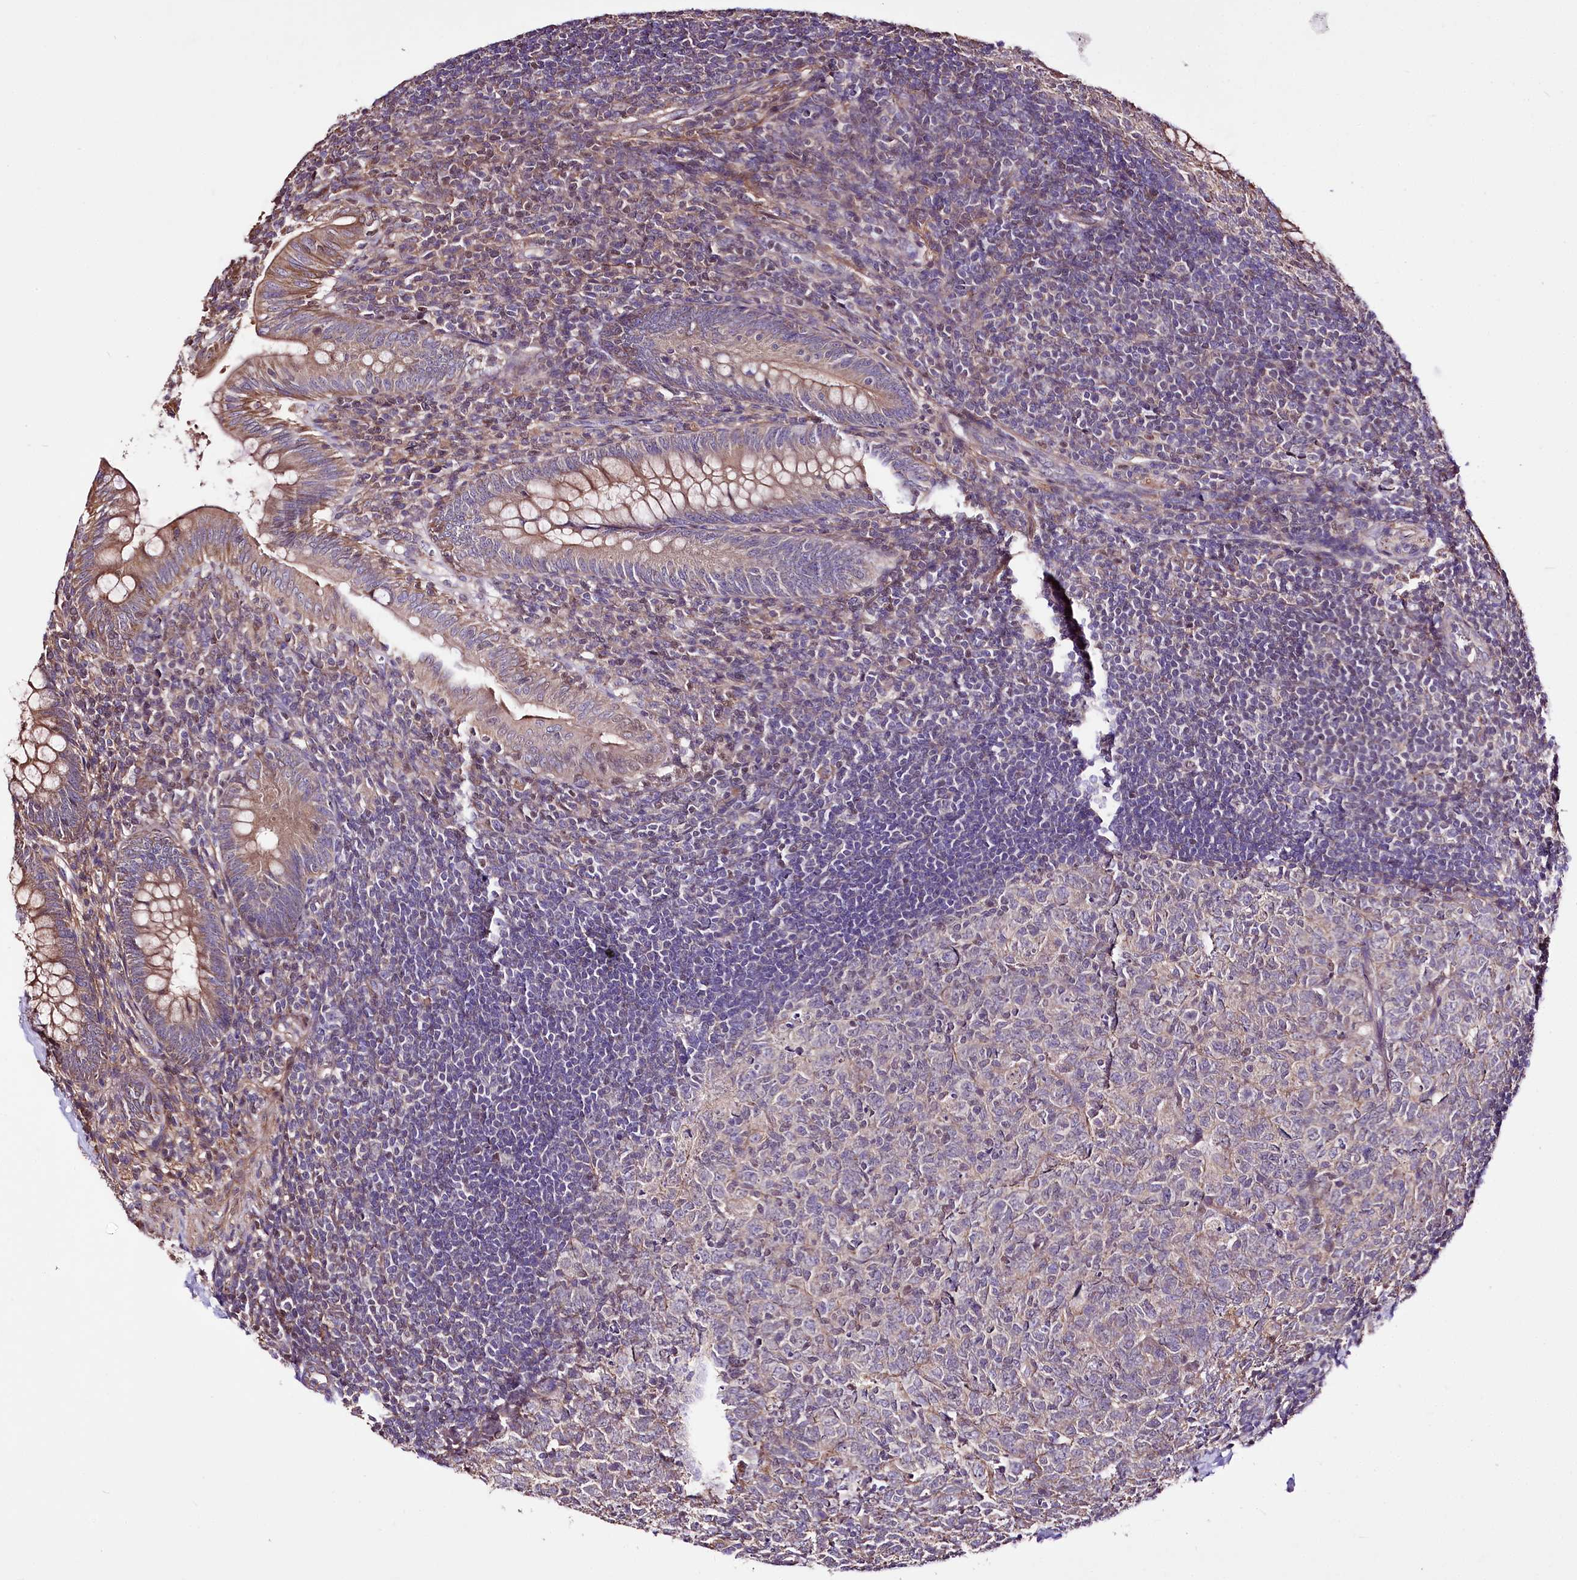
{"staining": {"intensity": "moderate", "quantity": ">75%", "location": "cytoplasmic/membranous"}, "tissue": "appendix", "cell_type": "Glandular cells", "image_type": "normal", "snomed": [{"axis": "morphology", "description": "Normal tissue, NOS"}, {"axis": "topography", "description": "Appendix"}], "caption": "Appendix stained with IHC reveals moderate cytoplasmic/membranous expression in approximately >75% of glandular cells. The staining was performed using DAB (3,3'-diaminobenzidine), with brown indicating positive protein expression. Nuclei are stained blue with hematoxylin.", "gene": "WWC1", "patient": {"sex": "male", "age": 14}}